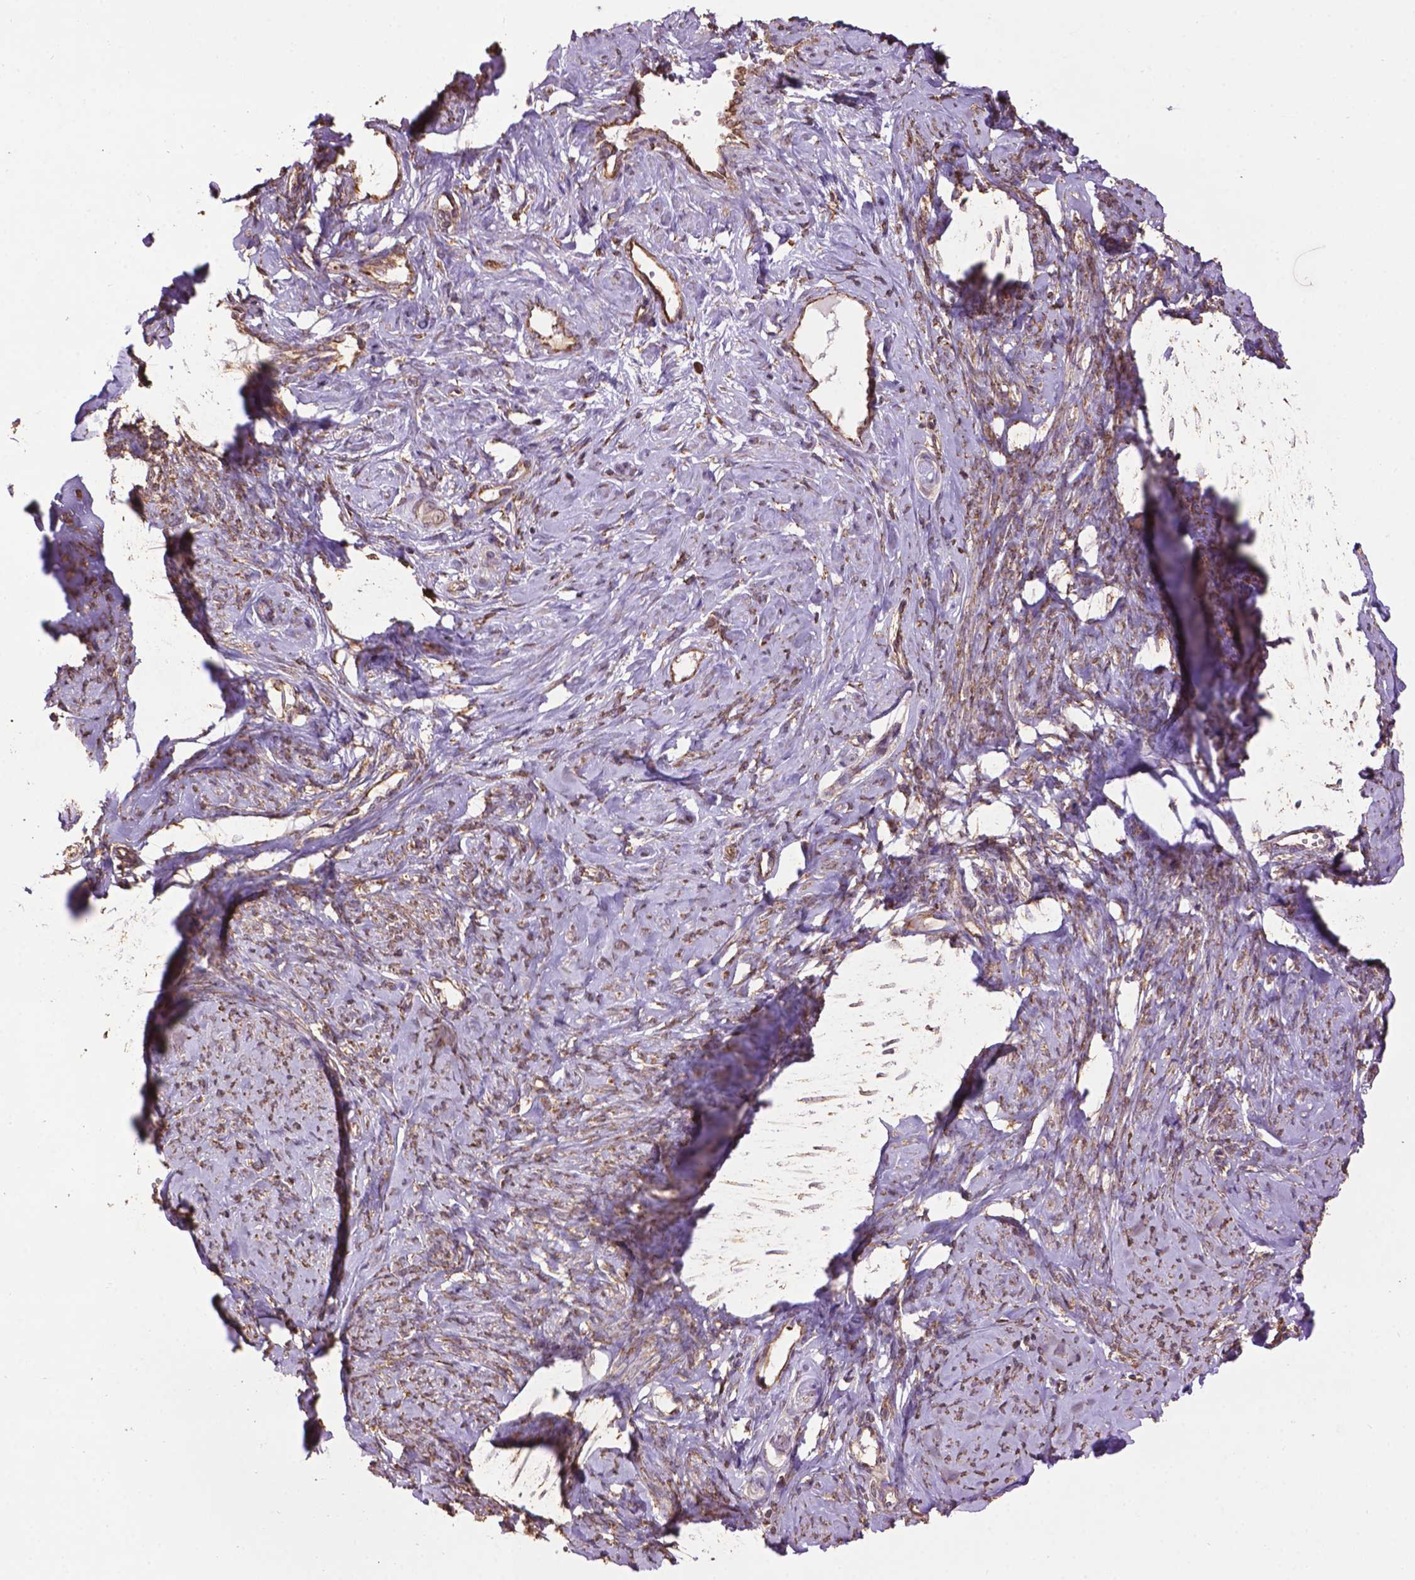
{"staining": {"intensity": "weak", "quantity": "25%-75%", "location": "cytoplasmic/membranous"}, "tissue": "smooth muscle", "cell_type": "Smooth muscle cells", "image_type": "normal", "snomed": [{"axis": "morphology", "description": "Normal tissue, NOS"}, {"axis": "topography", "description": "Smooth muscle"}], "caption": "DAB (3,3'-diaminobenzidine) immunohistochemical staining of unremarkable smooth muscle shows weak cytoplasmic/membranous protein staining in approximately 25%-75% of smooth muscle cells. The staining was performed using DAB (3,3'-diaminobenzidine) to visualize the protein expression in brown, while the nuclei were stained in blue with hematoxylin (Magnification: 20x).", "gene": "PPP2R5E", "patient": {"sex": "female", "age": 48}}